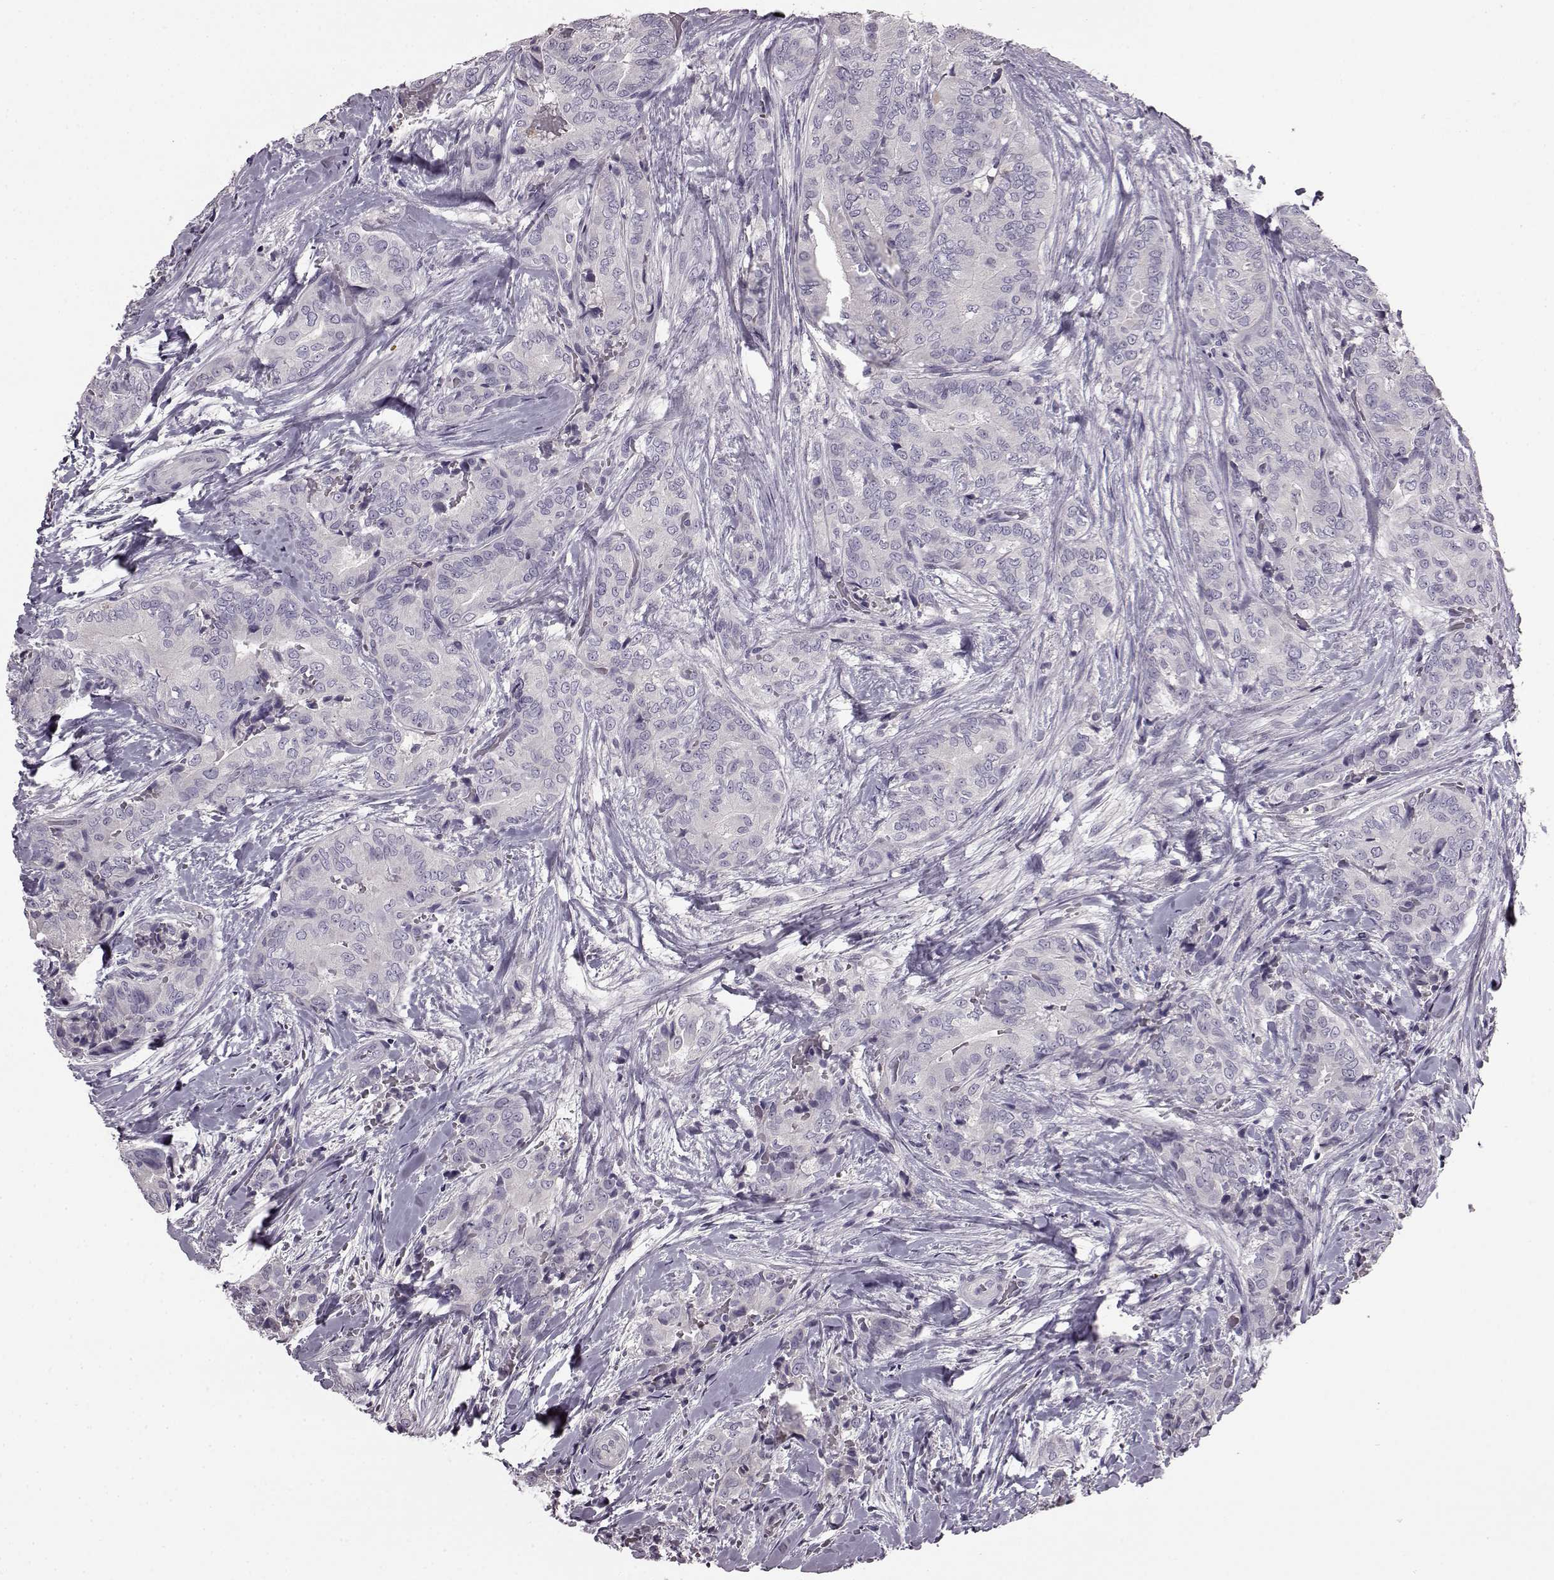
{"staining": {"intensity": "negative", "quantity": "none", "location": "none"}, "tissue": "thyroid cancer", "cell_type": "Tumor cells", "image_type": "cancer", "snomed": [{"axis": "morphology", "description": "Papillary adenocarcinoma, NOS"}, {"axis": "topography", "description": "Thyroid gland"}], "caption": "IHC of papillary adenocarcinoma (thyroid) displays no expression in tumor cells.", "gene": "KRT85", "patient": {"sex": "male", "age": 61}}